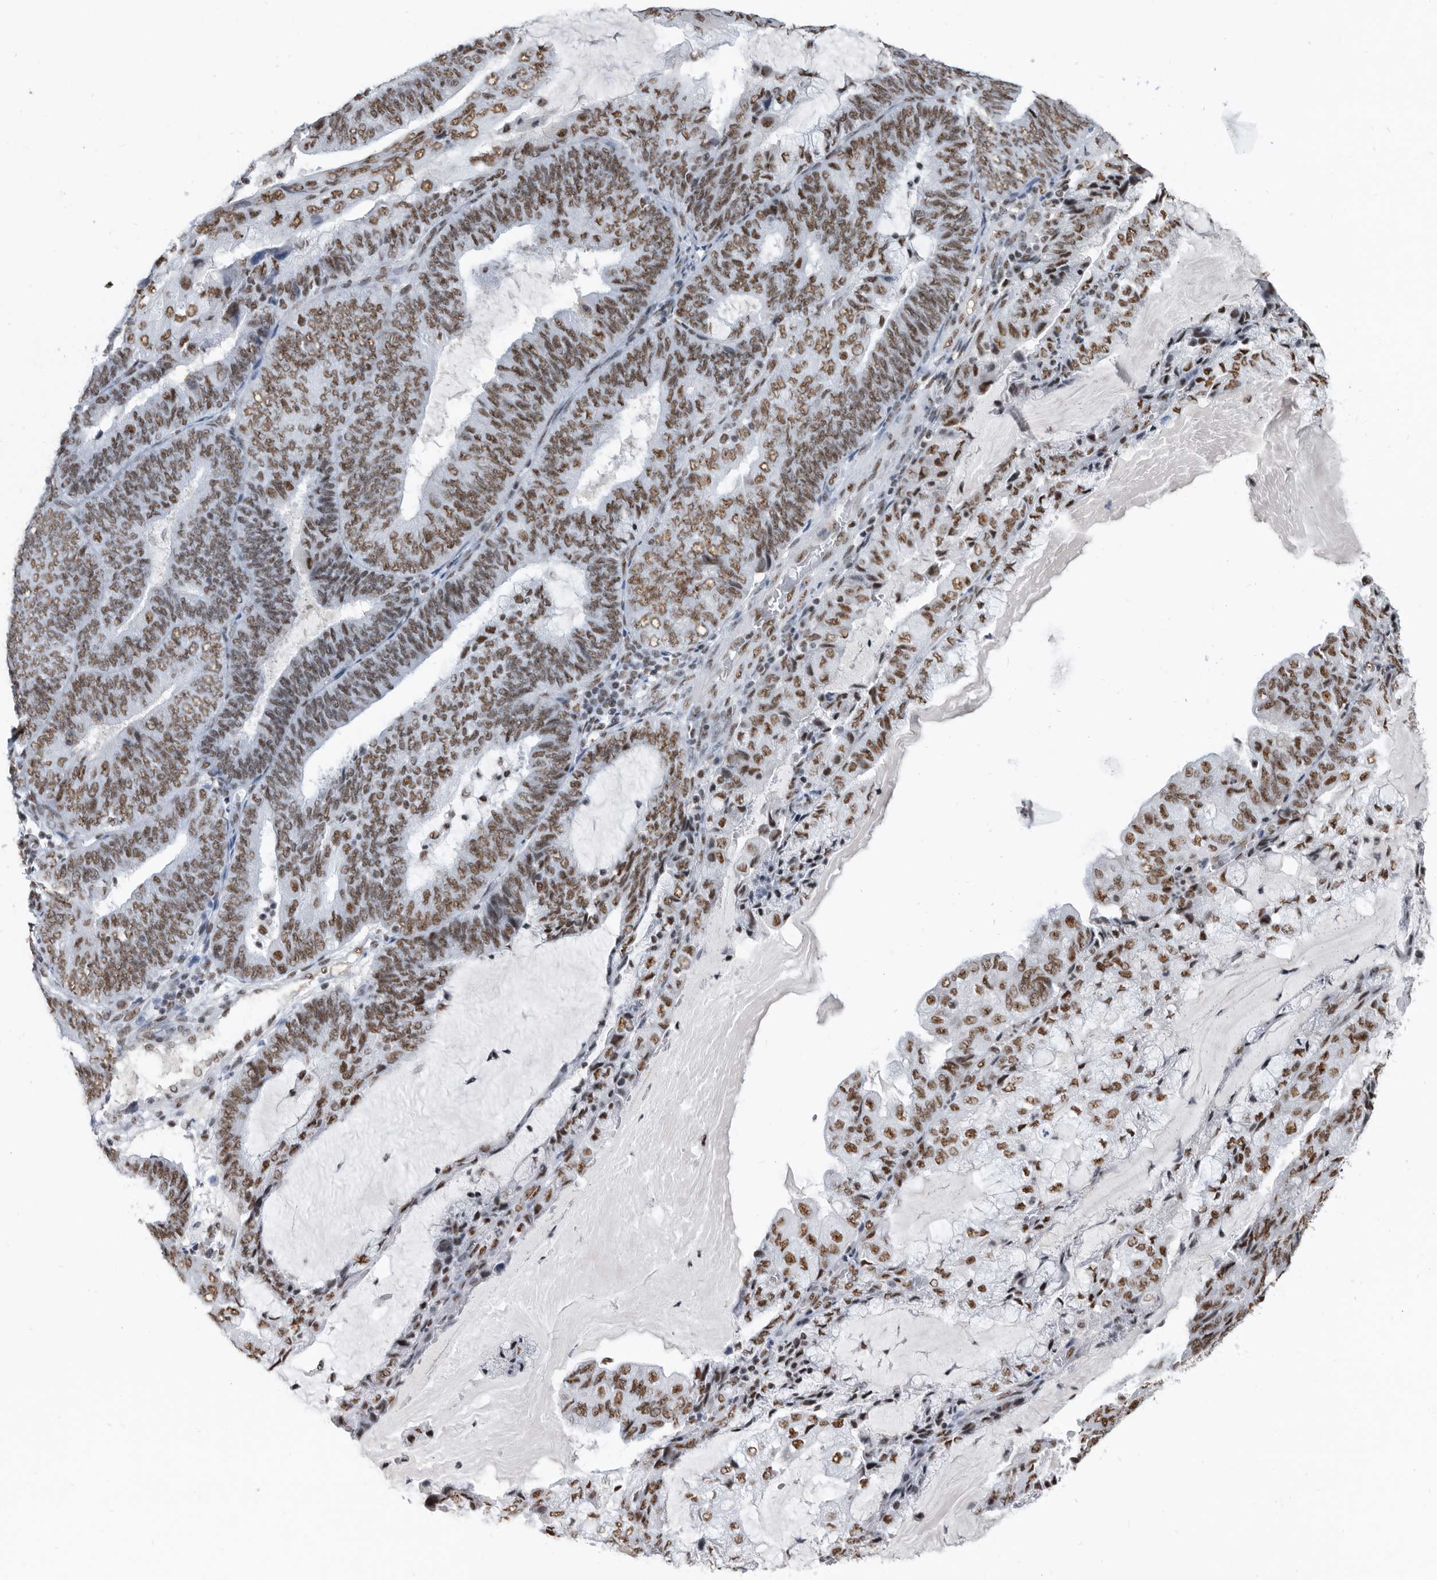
{"staining": {"intensity": "moderate", "quantity": ">75%", "location": "nuclear"}, "tissue": "endometrial cancer", "cell_type": "Tumor cells", "image_type": "cancer", "snomed": [{"axis": "morphology", "description": "Adenocarcinoma, NOS"}, {"axis": "topography", "description": "Endometrium"}], "caption": "Endometrial cancer stained with DAB immunohistochemistry shows medium levels of moderate nuclear expression in approximately >75% of tumor cells. Immunohistochemistry stains the protein of interest in brown and the nuclei are stained blue.", "gene": "SF3A1", "patient": {"sex": "female", "age": 81}}